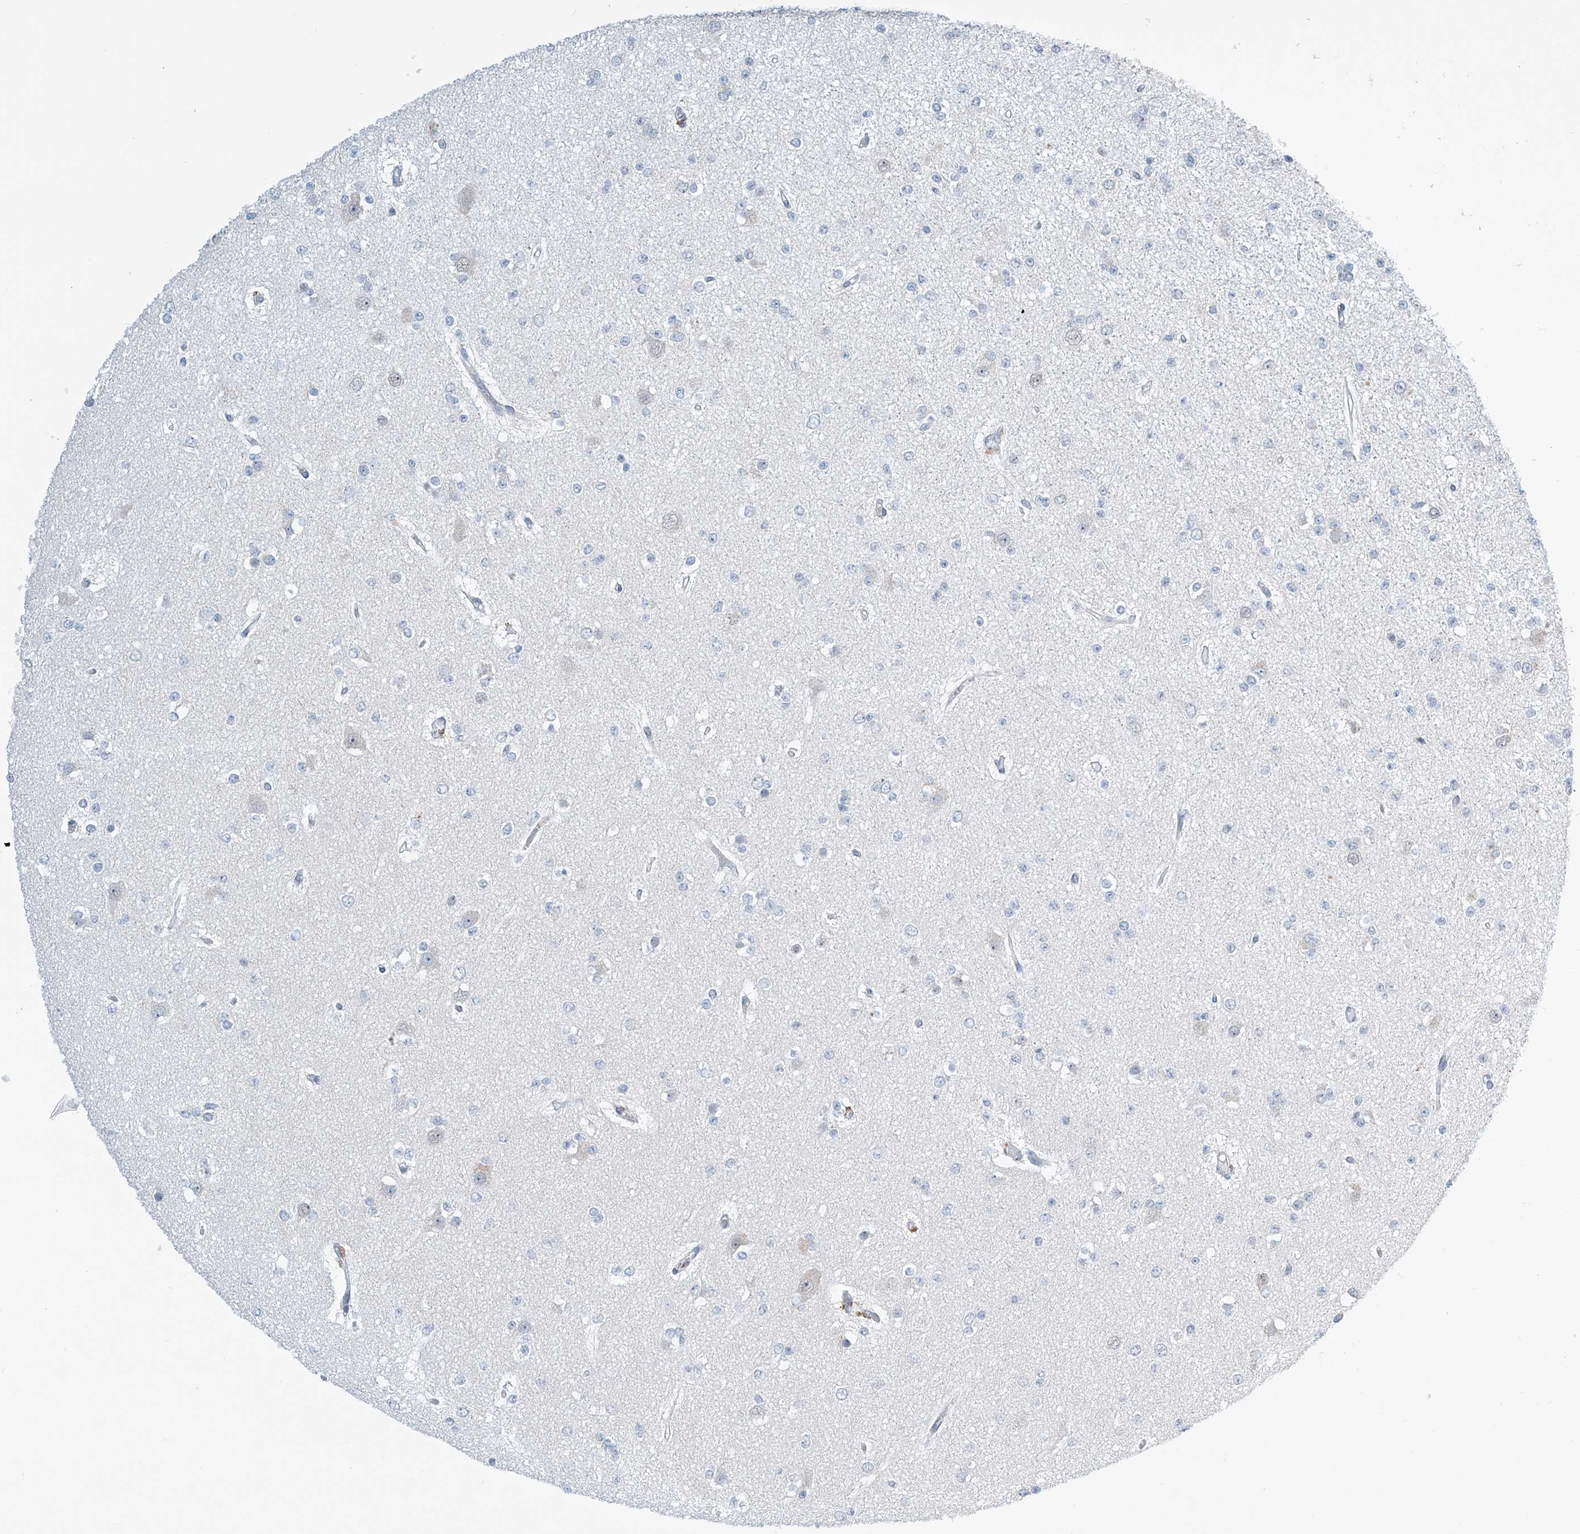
{"staining": {"intensity": "negative", "quantity": "none", "location": "none"}, "tissue": "glioma", "cell_type": "Tumor cells", "image_type": "cancer", "snomed": [{"axis": "morphology", "description": "Glioma, malignant, Low grade"}, {"axis": "topography", "description": "Brain"}], "caption": "Tumor cells are negative for protein expression in human malignant glioma (low-grade).", "gene": "APLF", "patient": {"sex": "female", "age": 22}}